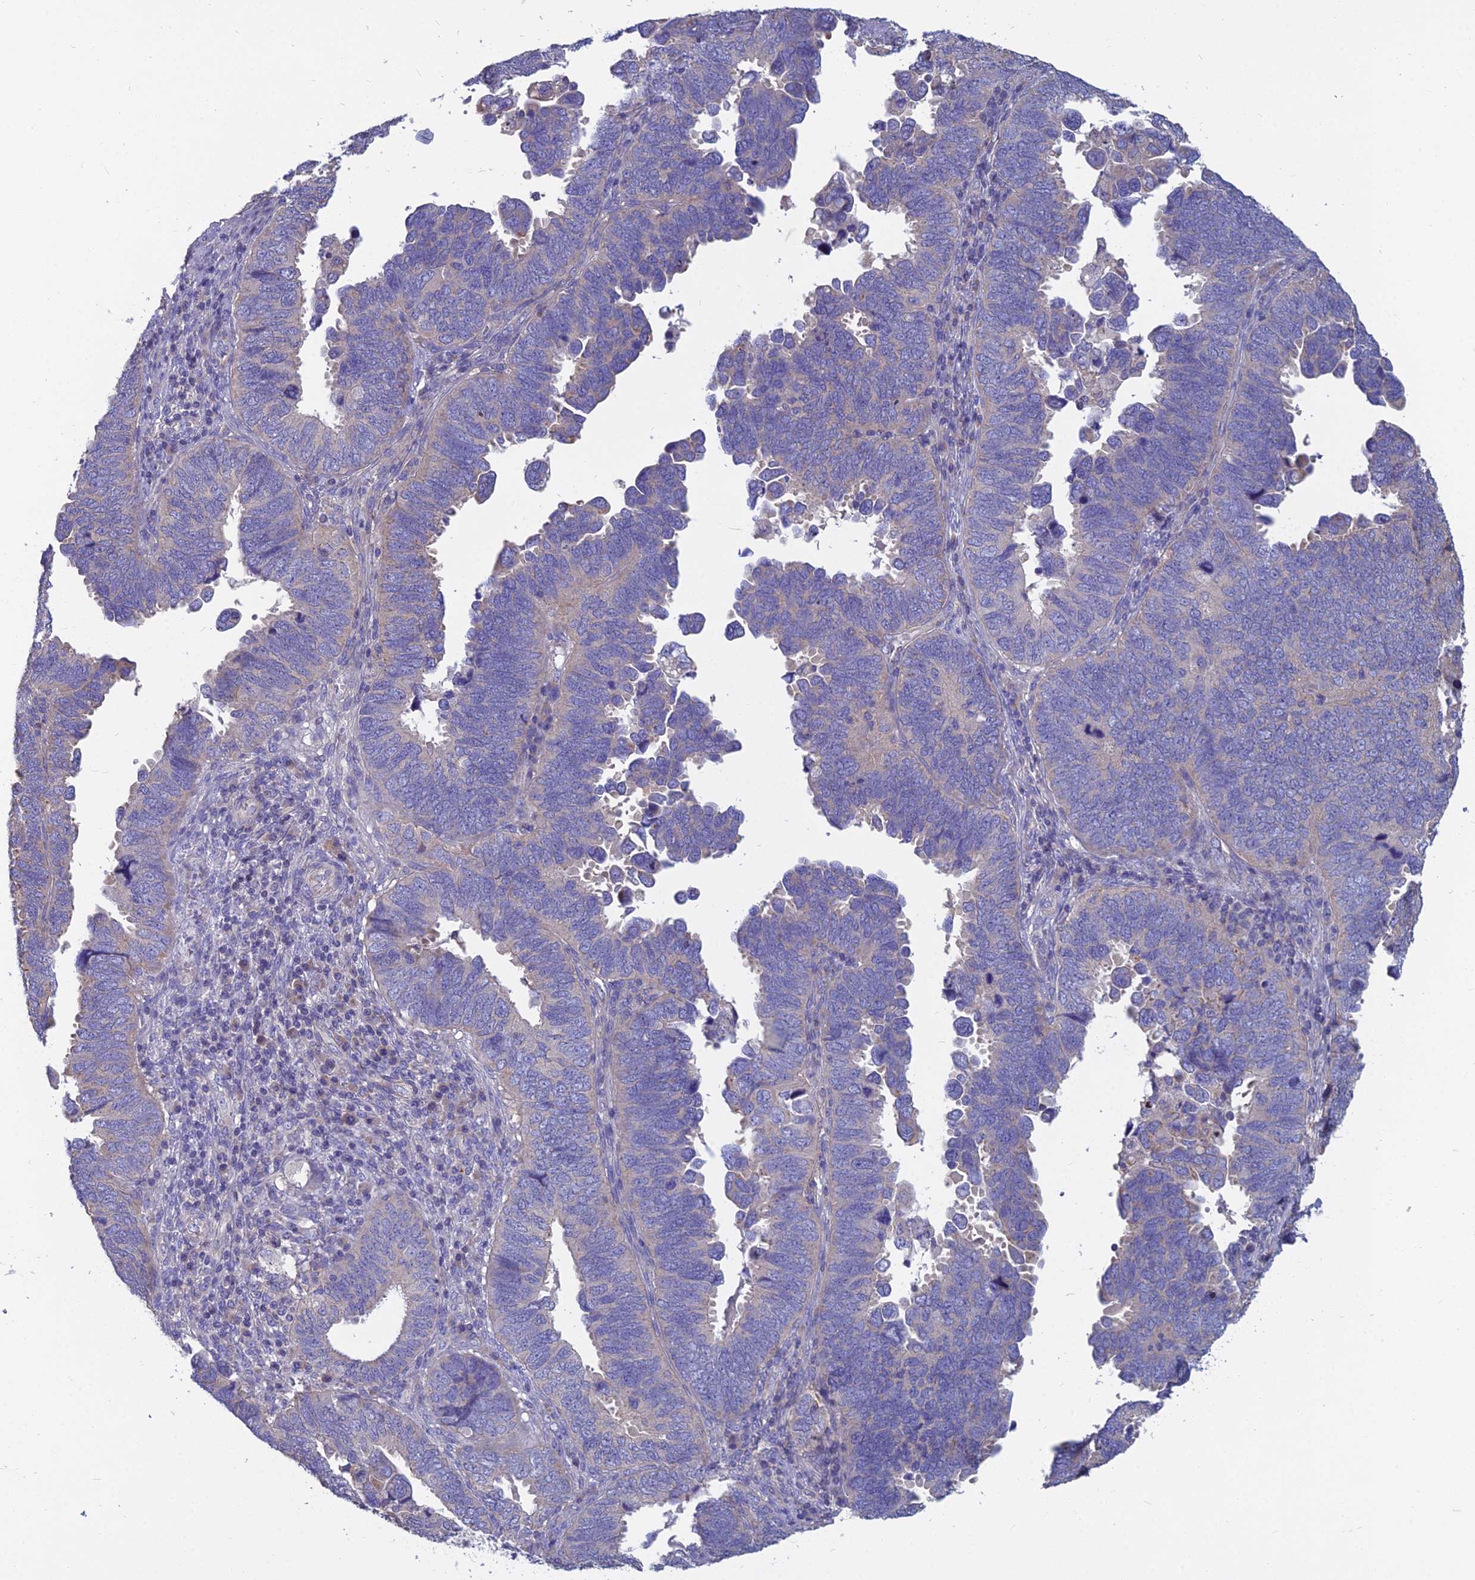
{"staining": {"intensity": "weak", "quantity": "<25%", "location": "cytoplasmic/membranous"}, "tissue": "endometrial cancer", "cell_type": "Tumor cells", "image_type": "cancer", "snomed": [{"axis": "morphology", "description": "Adenocarcinoma, NOS"}, {"axis": "topography", "description": "Endometrium"}], "caption": "The micrograph reveals no staining of tumor cells in adenocarcinoma (endometrial).", "gene": "COX20", "patient": {"sex": "female", "age": 79}}